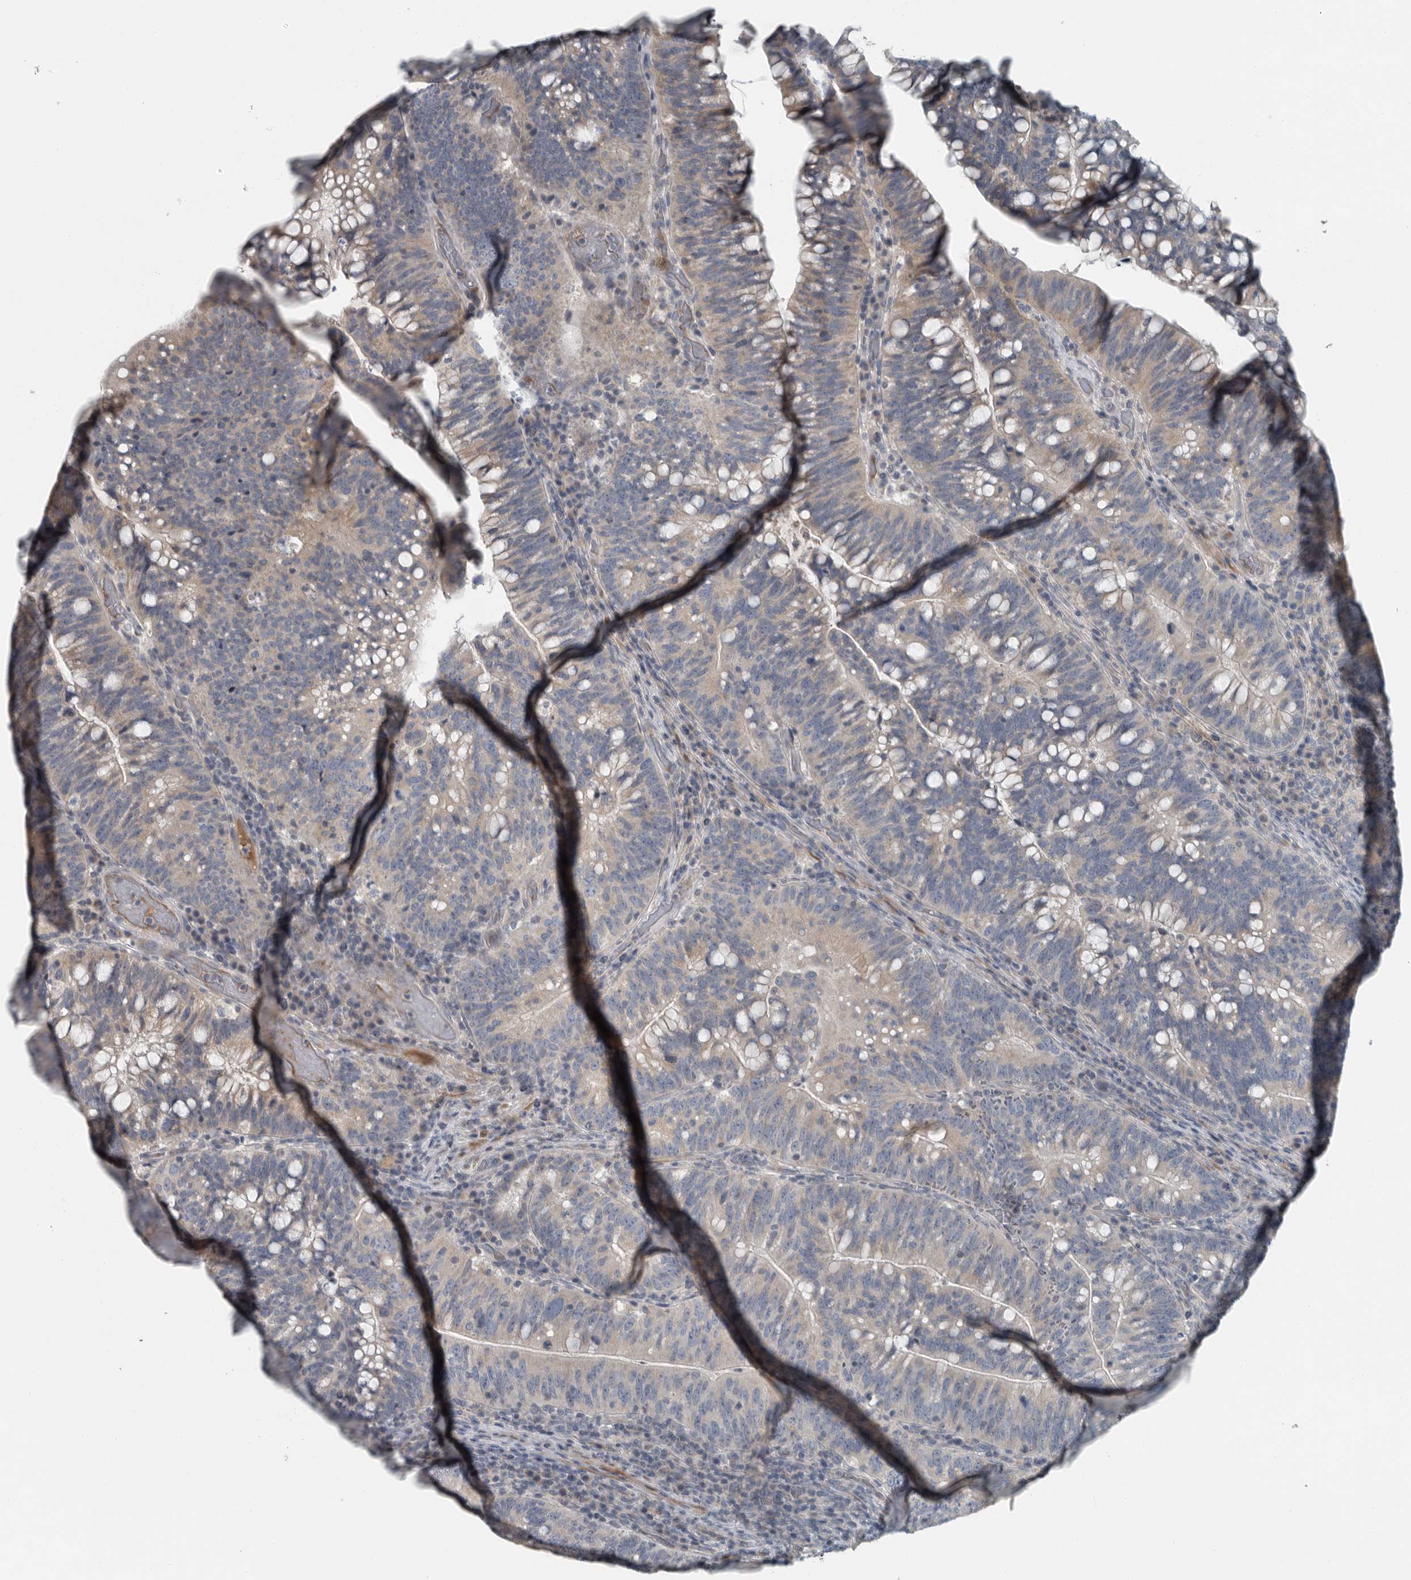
{"staining": {"intensity": "weak", "quantity": "<25%", "location": "cytoplasmic/membranous"}, "tissue": "colorectal cancer", "cell_type": "Tumor cells", "image_type": "cancer", "snomed": [{"axis": "morphology", "description": "Adenocarcinoma, NOS"}, {"axis": "topography", "description": "Colon"}], "caption": "DAB immunohistochemical staining of human colorectal adenocarcinoma exhibits no significant positivity in tumor cells. The staining was performed using DAB (3,3'-diaminobenzidine) to visualize the protein expression in brown, while the nuclei were stained in blue with hematoxylin (Magnification: 20x).", "gene": "MPP3", "patient": {"sex": "female", "age": 66}}